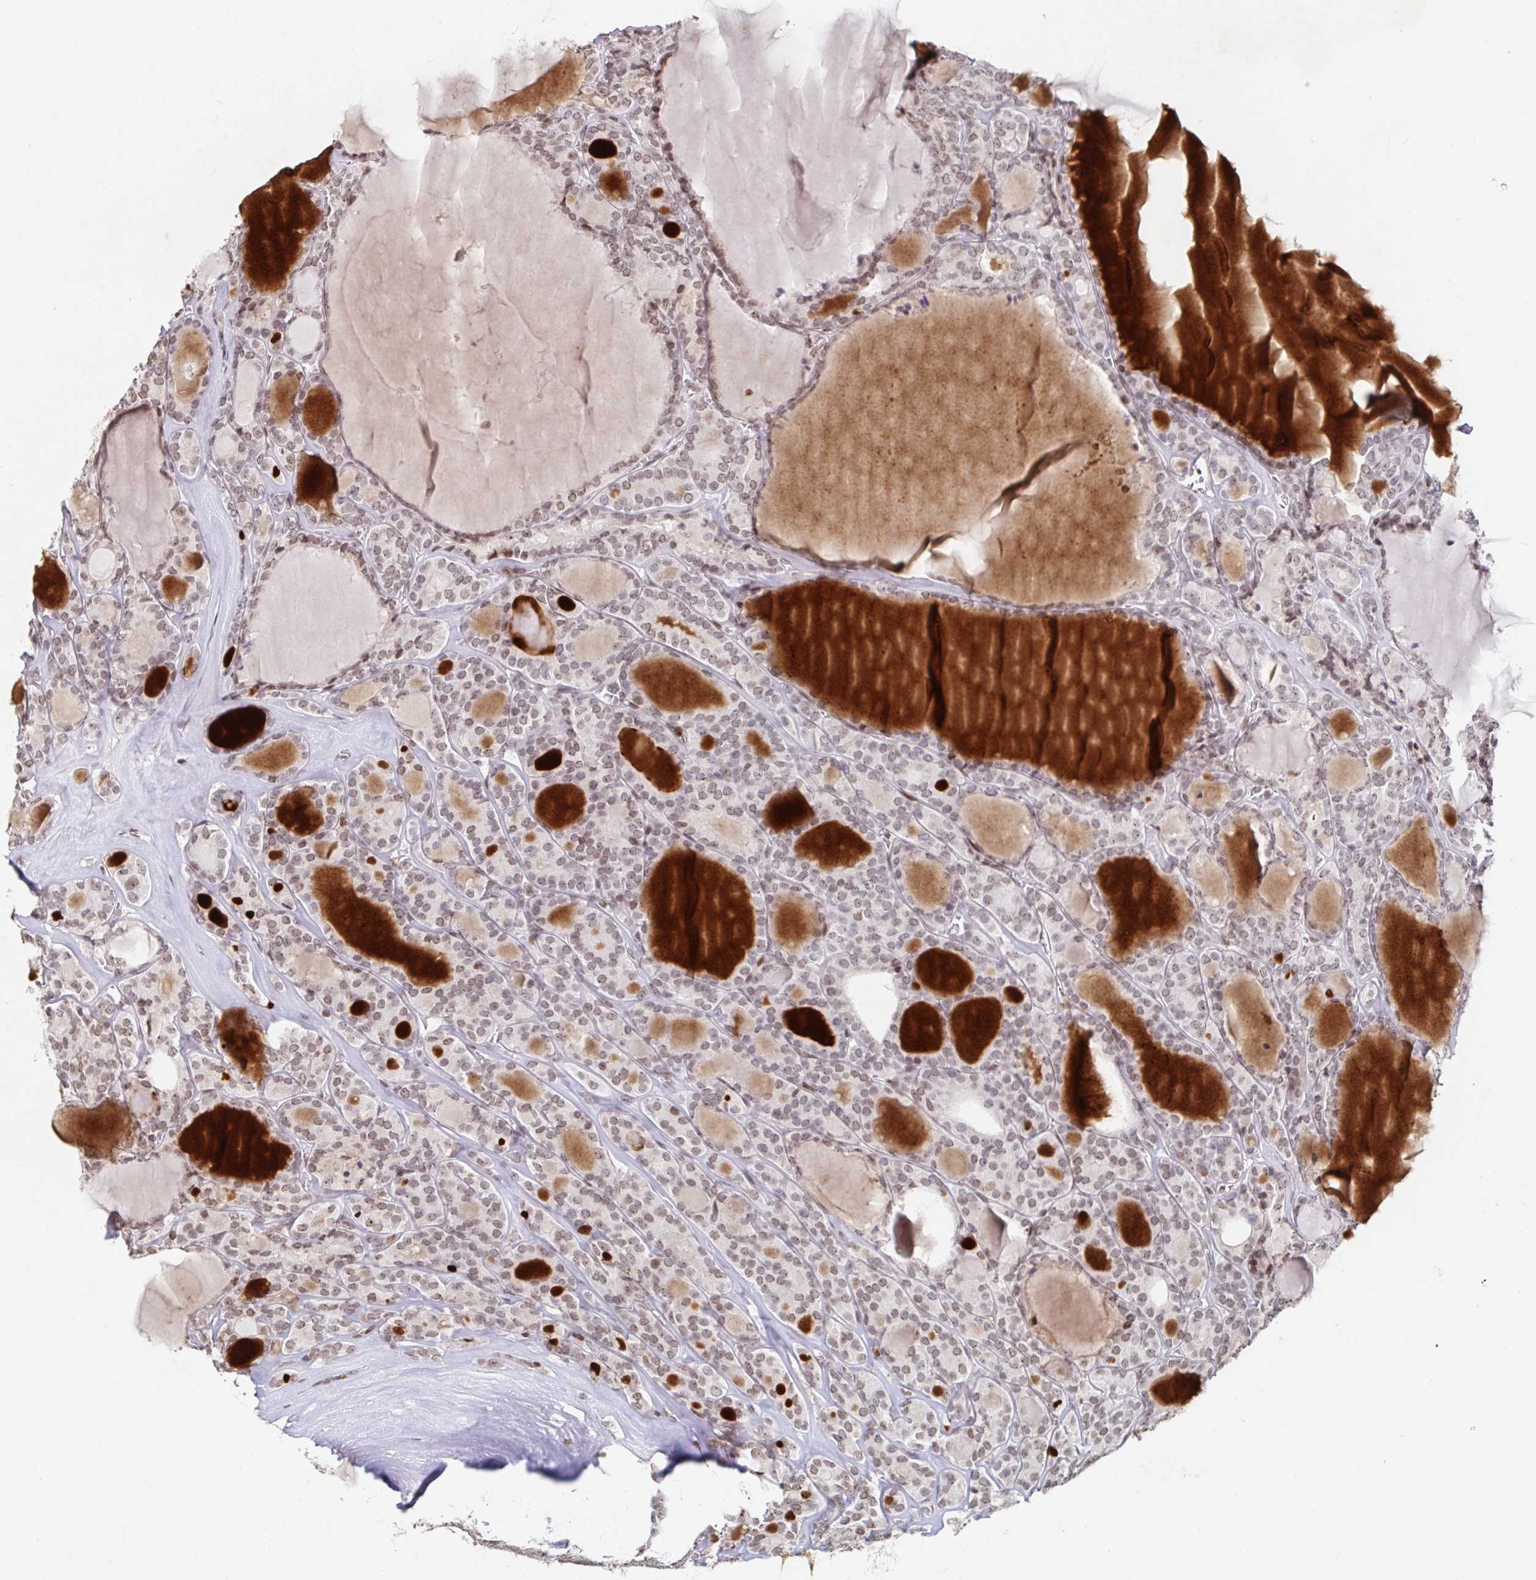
{"staining": {"intensity": "weak", "quantity": ">75%", "location": "nuclear"}, "tissue": "thyroid cancer", "cell_type": "Tumor cells", "image_type": "cancer", "snomed": [{"axis": "morphology", "description": "Follicular adenoma carcinoma, NOS"}, {"axis": "topography", "description": "Thyroid gland"}], "caption": "Immunohistochemical staining of human thyroid follicular adenoma carcinoma exhibits low levels of weak nuclear positivity in about >75% of tumor cells. (IHC, brightfield microscopy, high magnification).", "gene": "C19orf53", "patient": {"sex": "male", "age": 74}}